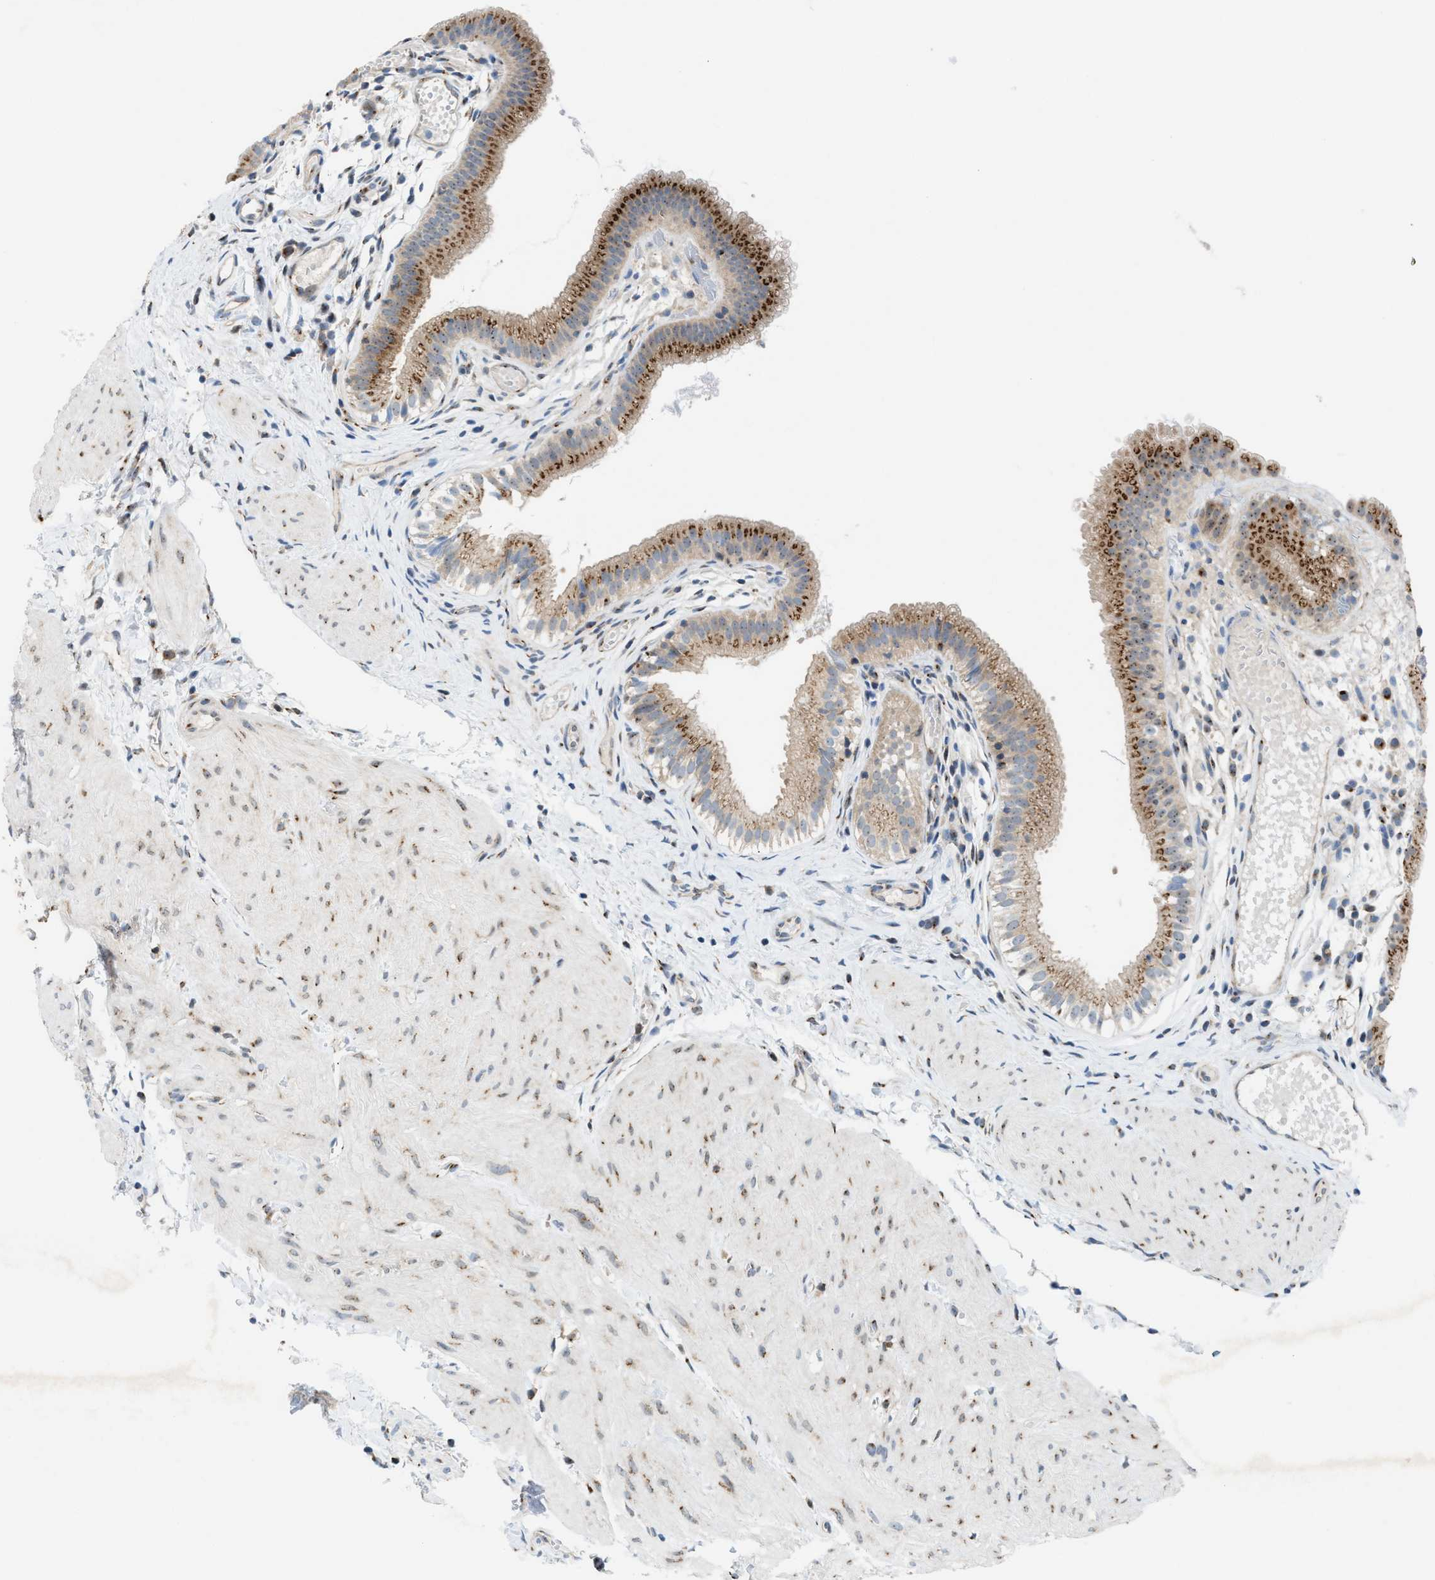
{"staining": {"intensity": "moderate", "quantity": ">75%", "location": "cytoplasmic/membranous"}, "tissue": "gallbladder", "cell_type": "Glandular cells", "image_type": "normal", "snomed": [{"axis": "morphology", "description": "Normal tissue, NOS"}, {"axis": "topography", "description": "Gallbladder"}], "caption": "Immunohistochemical staining of benign human gallbladder reveals >75% levels of moderate cytoplasmic/membranous protein expression in approximately >75% of glandular cells. (Stains: DAB (3,3'-diaminobenzidine) in brown, nuclei in blue, Microscopy: brightfield microscopy at high magnification).", "gene": "SLC38A10", "patient": {"sex": "female", "age": 26}}